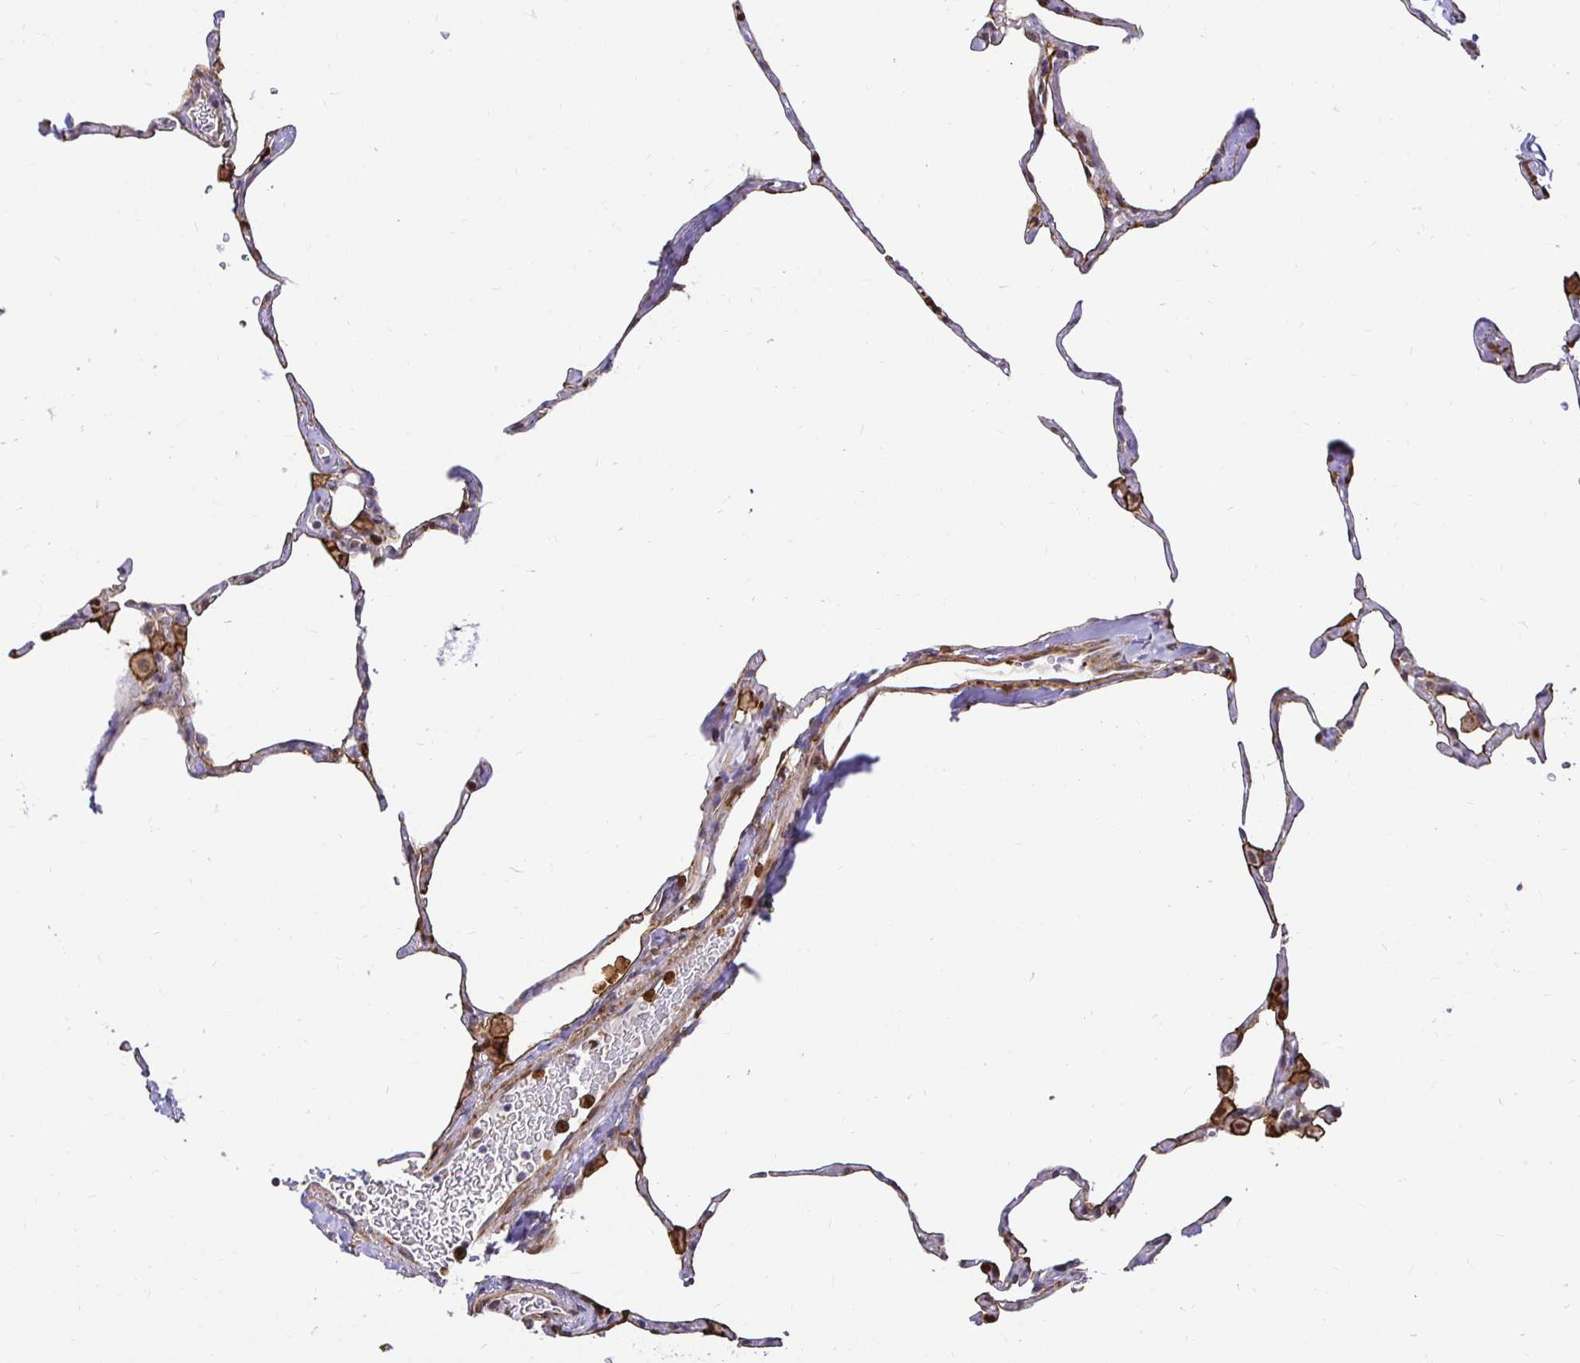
{"staining": {"intensity": "moderate", "quantity": "25%-75%", "location": "cytoplasmic/membranous"}, "tissue": "lung", "cell_type": "Alveolar cells", "image_type": "normal", "snomed": [{"axis": "morphology", "description": "Normal tissue, NOS"}, {"axis": "topography", "description": "Lung"}], "caption": "Immunohistochemical staining of normal lung demonstrates 25%-75% levels of moderate cytoplasmic/membranous protein expression in approximately 25%-75% of alveolar cells. (DAB (3,3'-diaminobenzidine) IHC with brightfield microscopy, high magnification).", "gene": "GSN", "patient": {"sex": "male", "age": 65}}